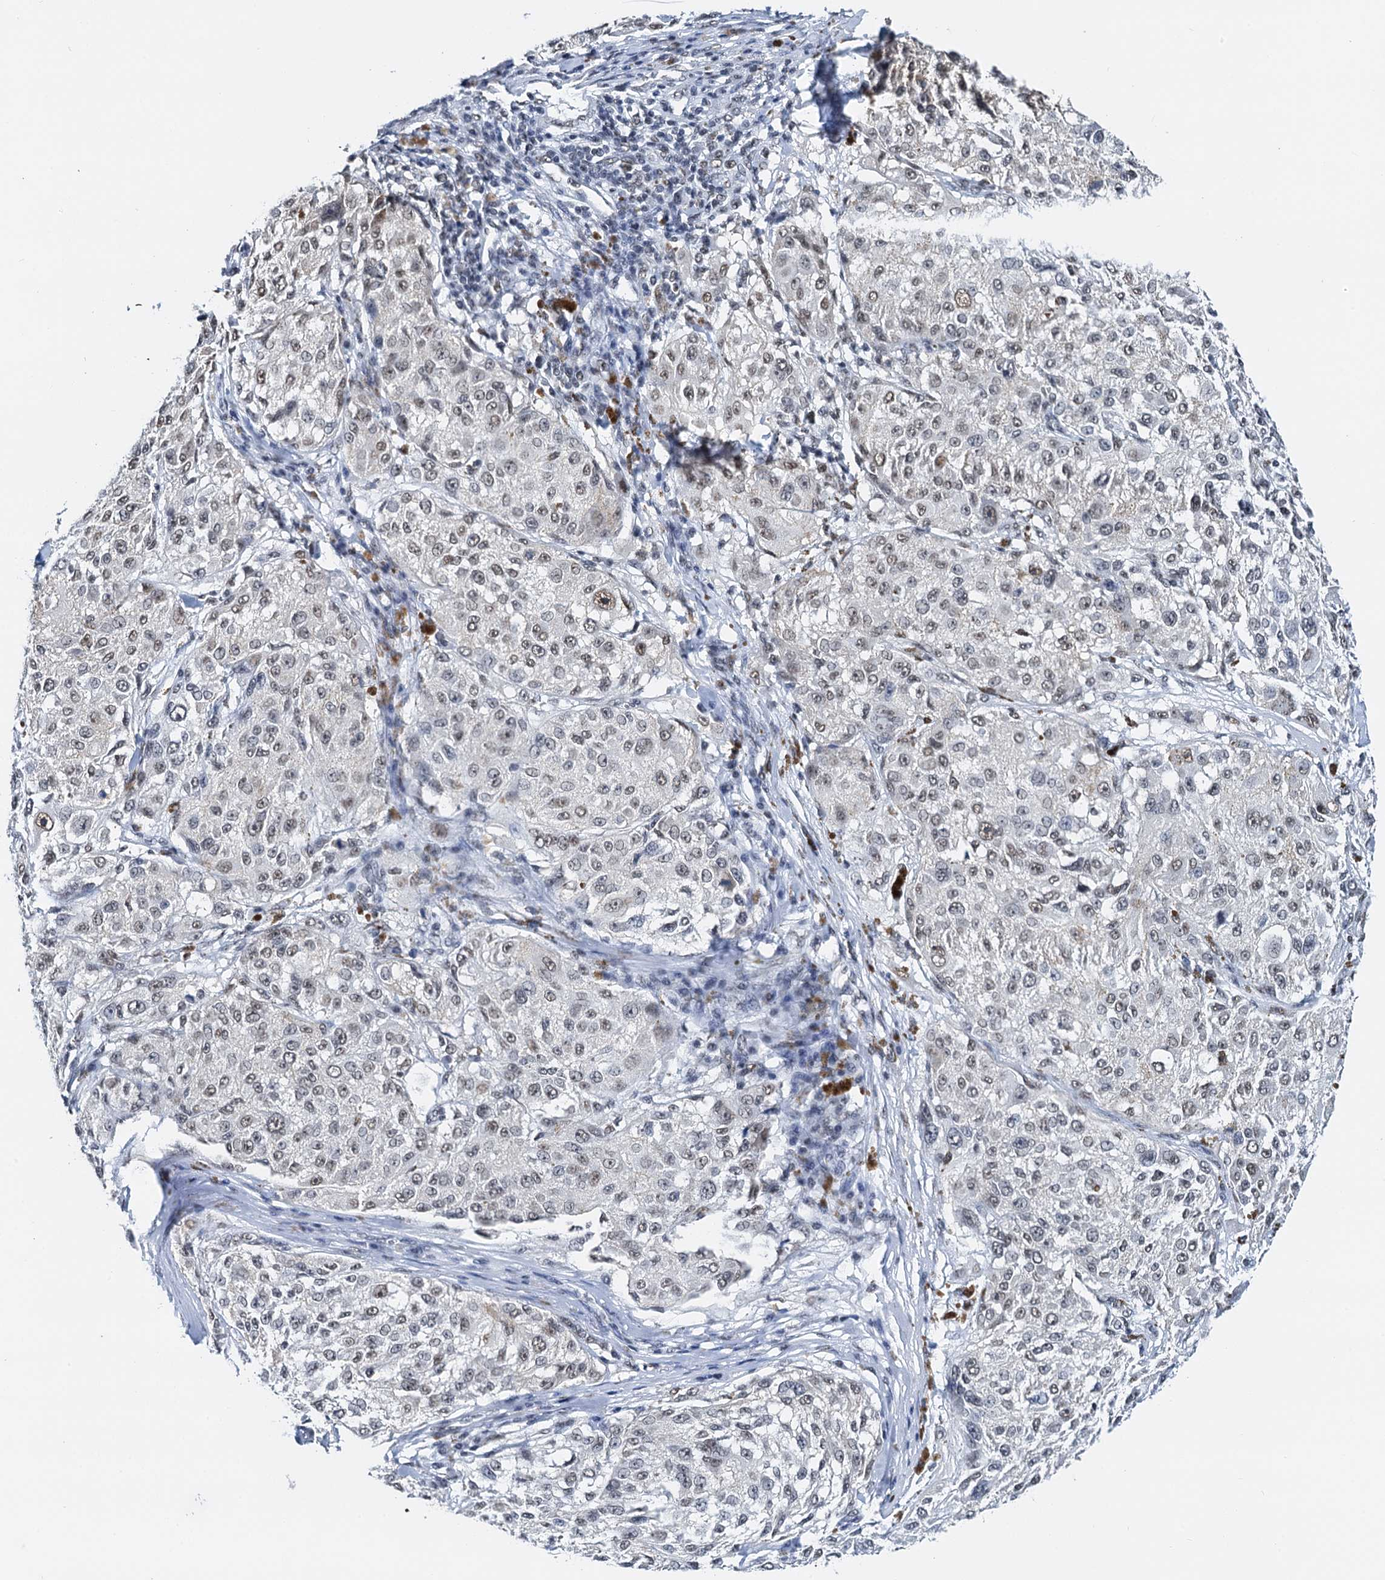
{"staining": {"intensity": "weak", "quantity": ">75%", "location": "nuclear"}, "tissue": "melanoma", "cell_type": "Tumor cells", "image_type": "cancer", "snomed": [{"axis": "morphology", "description": "Necrosis, NOS"}, {"axis": "morphology", "description": "Malignant melanoma, NOS"}, {"axis": "topography", "description": "Skin"}], "caption": "Weak nuclear expression for a protein is identified in approximately >75% of tumor cells of malignant melanoma using IHC.", "gene": "SLTM", "patient": {"sex": "female", "age": 87}}